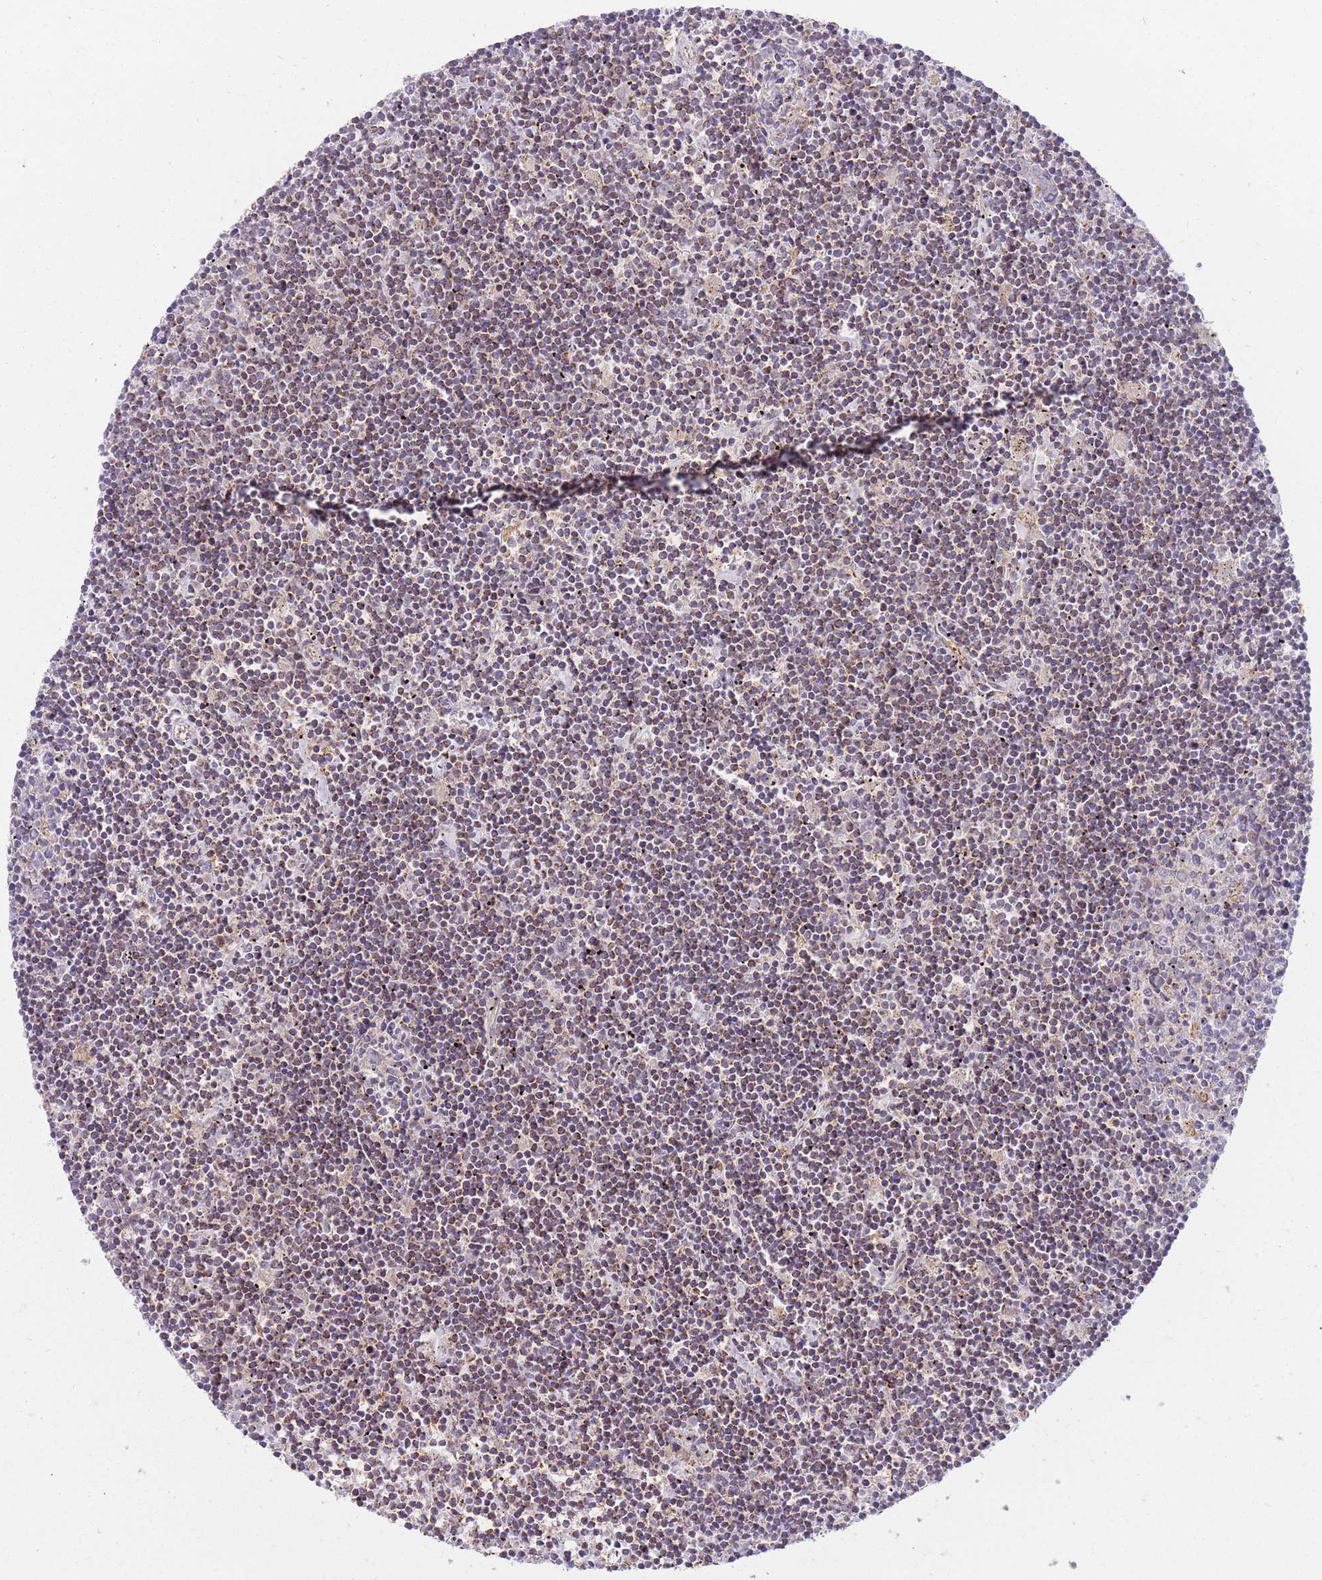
{"staining": {"intensity": "weak", "quantity": "25%-75%", "location": "cytoplasmic/membranous"}, "tissue": "lymphoma", "cell_type": "Tumor cells", "image_type": "cancer", "snomed": [{"axis": "morphology", "description": "Malignant lymphoma, non-Hodgkin's type, Low grade"}, {"axis": "topography", "description": "Spleen"}], "caption": "IHC (DAB) staining of lymphoma exhibits weak cytoplasmic/membranous protein expression in about 25%-75% of tumor cells.", "gene": "ANKRD10", "patient": {"sex": "male", "age": 76}}